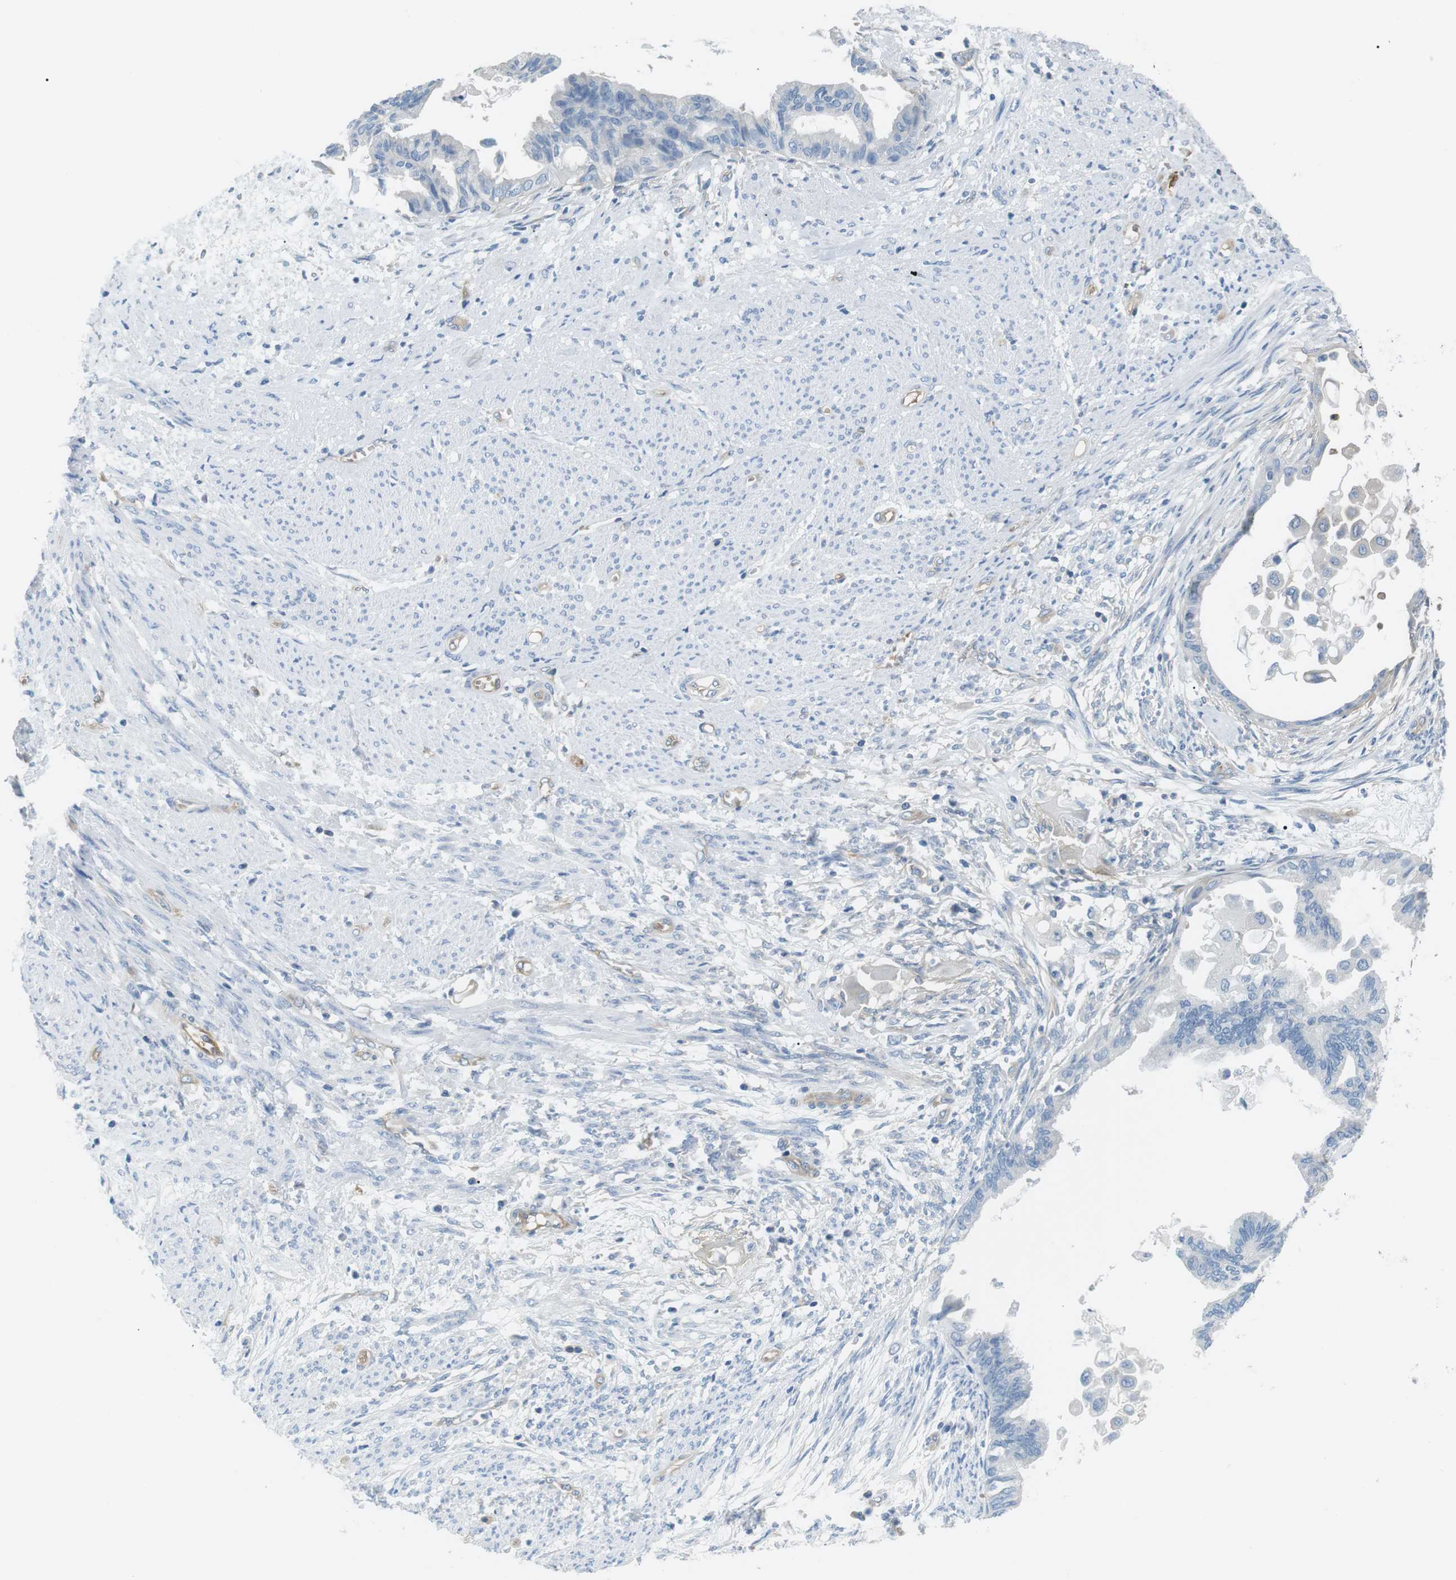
{"staining": {"intensity": "negative", "quantity": "none", "location": "none"}, "tissue": "cervical cancer", "cell_type": "Tumor cells", "image_type": "cancer", "snomed": [{"axis": "morphology", "description": "Normal tissue, NOS"}, {"axis": "morphology", "description": "Adenocarcinoma, NOS"}, {"axis": "topography", "description": "Cervix"}, {"axis": "topography", "description": "Endometrium"}], "caption": "High power microscopy micrograph of an immunohistochemistry photomicrograph of cervical cancer, revealing no significant positivity in tumor cells.", "gene": "ADCY10", "patient": {"sex": "female", "age": 86}}